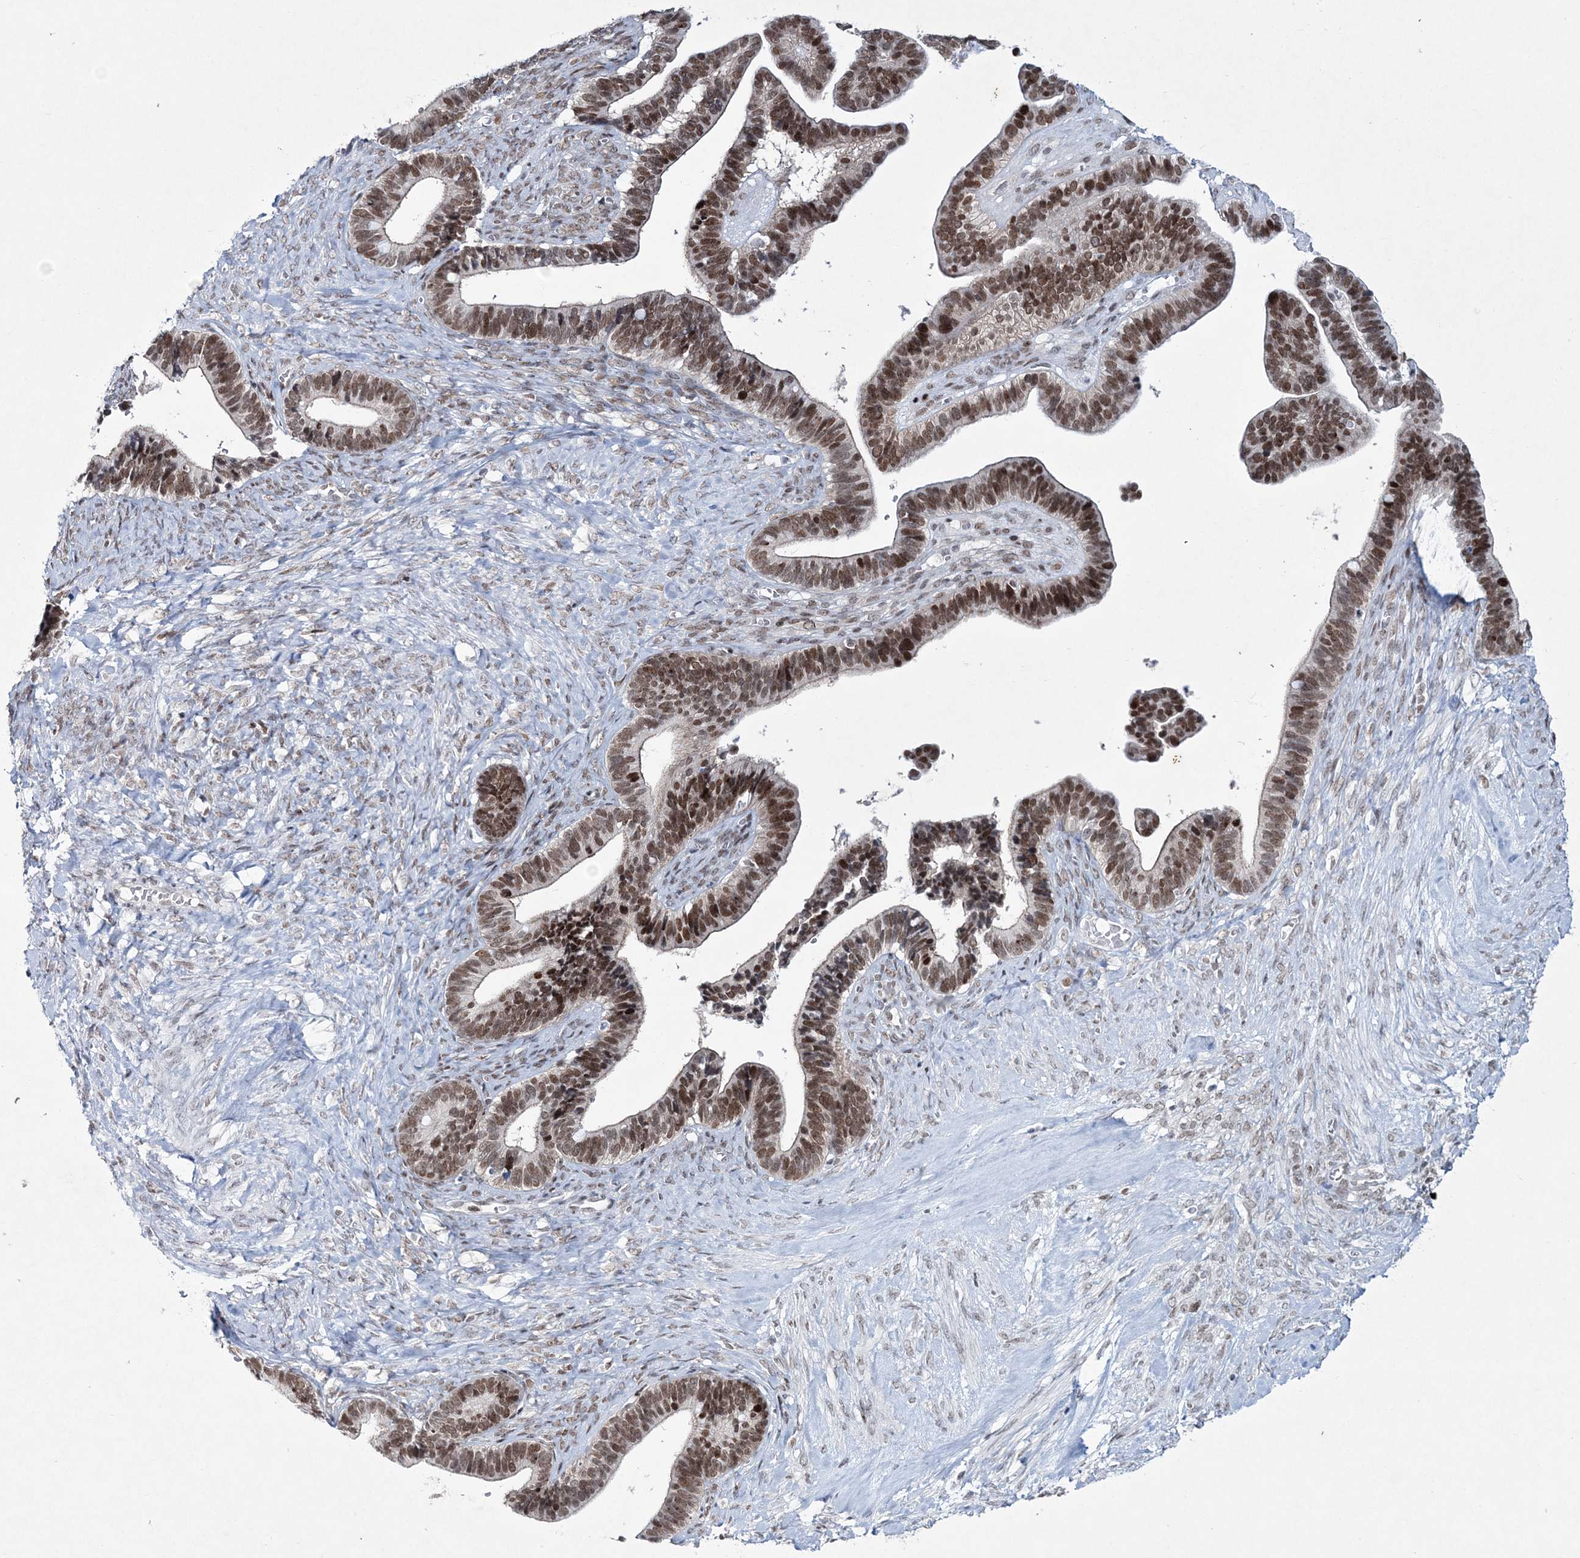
{"staining": {"intensity": "moderate", "quantity": ">75%", "location": "nuclear"}, "tissue": "ovarian cancer", "cell_type": "Tumor cells", "image_type": "cancer", "snomed": [{"axis": "morphology", "description": "Cystadenocarcinoma, serous, NOS"}, {"axis": "topography", "description": "Ovary"}], "caption": "Tumor cells demonstrate medium levels of moderate nuclear positivity in approximately >75% of cells in human ovarian serous cystadenocarcinoma. (brown staining indicates protein expression, while blue staining denotes nuclei).", "gene": "LRRFIP2", "patient": {"sex": "female", "age": 56}}